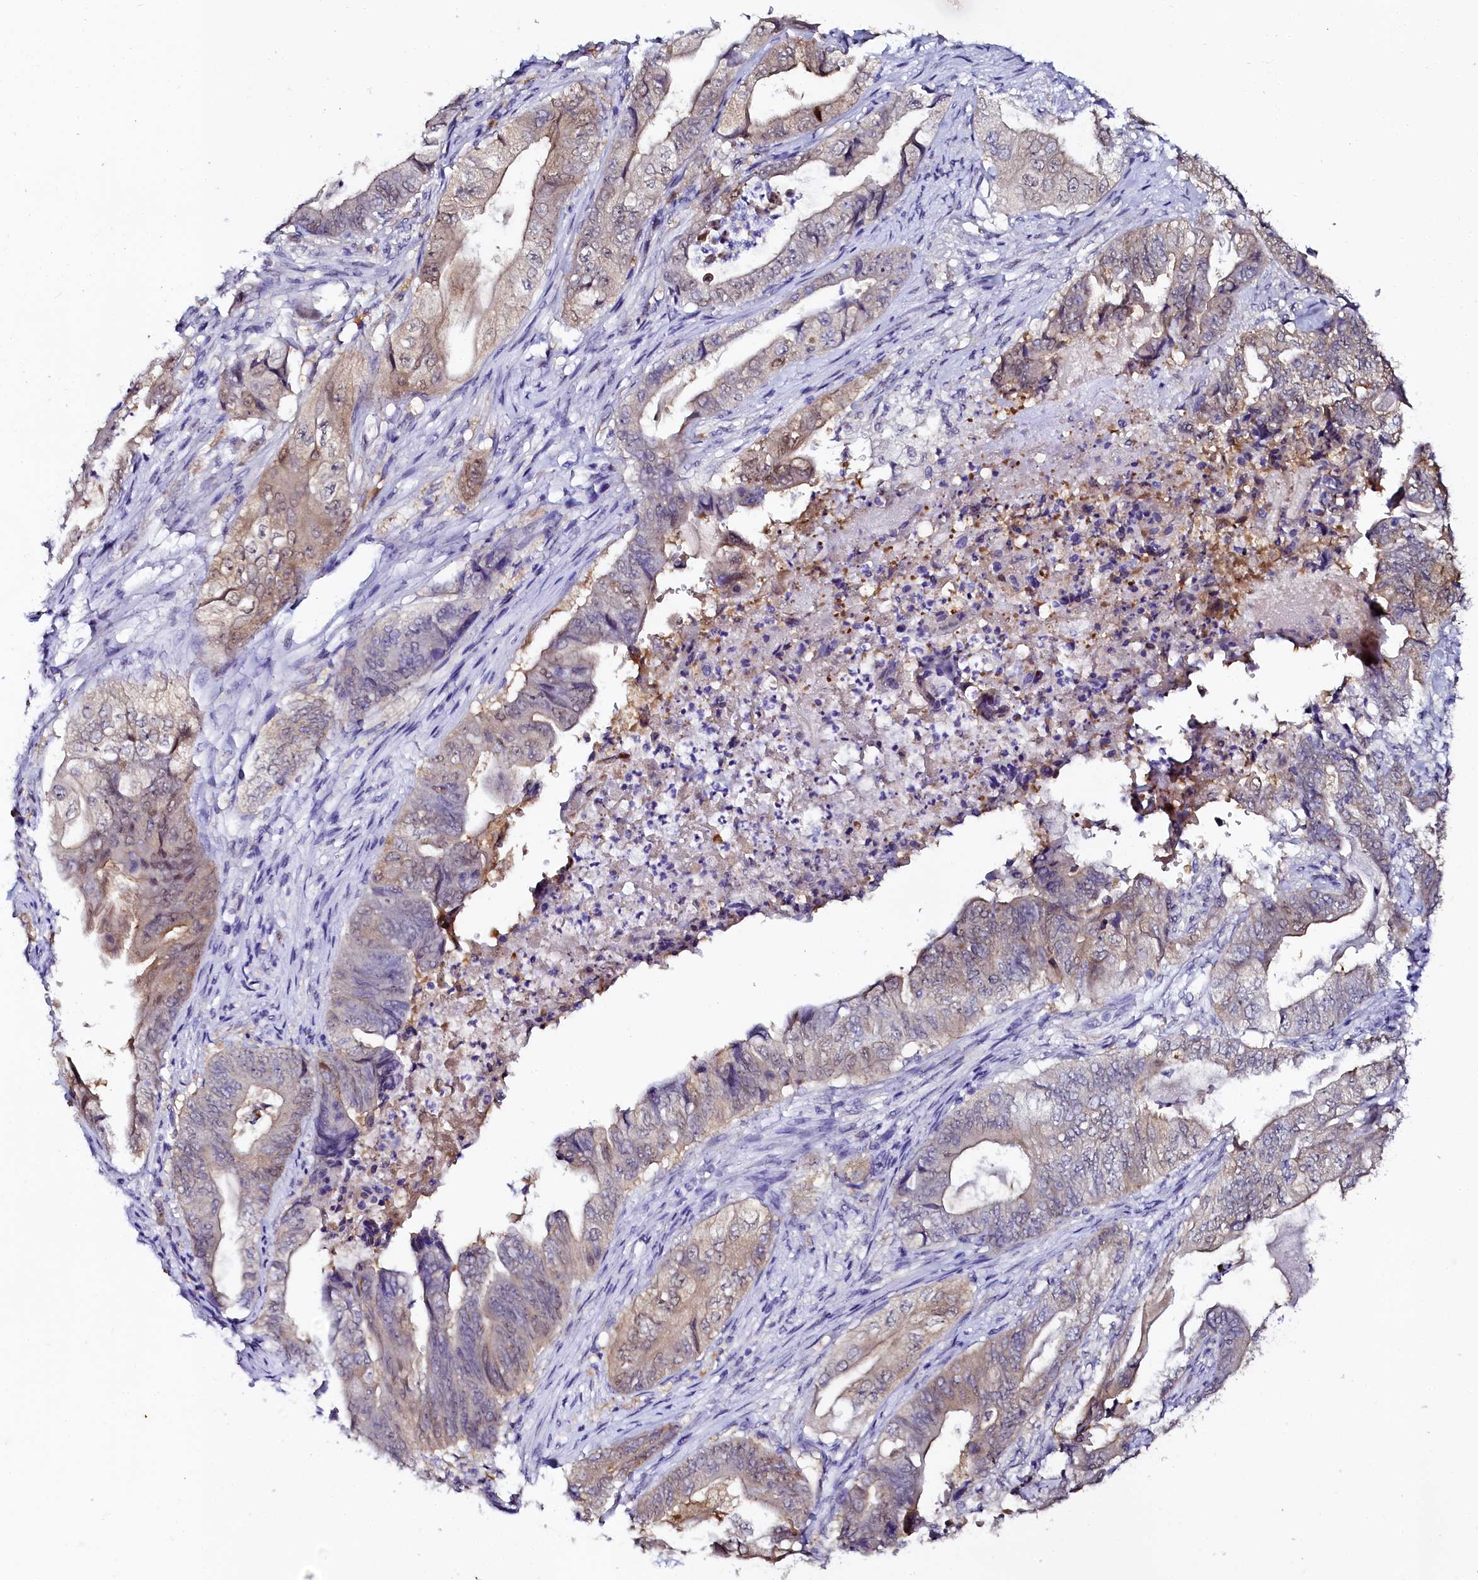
{"staining": {"intensity": "weak", "quantity": "25%-75%", "location": "cytoplasmic/membranous"}, "tissue": "stomach cancer", "cell_type": "Tumor cells", "image_type": "cancer", "snomed": [{"axis": "morphology", "description": "Adenocarcinoma, NOS"}, {"axis": "topography", "description": "Stomach"}], "caption": "This is an image of immunohistochemistry staining of adenocarcinoma (stomach), which shows weak staining in the cytoplasmic/membranous of tumor cells.", "gene": "SORD", "patient": {"sex": "female", "age": 73}}